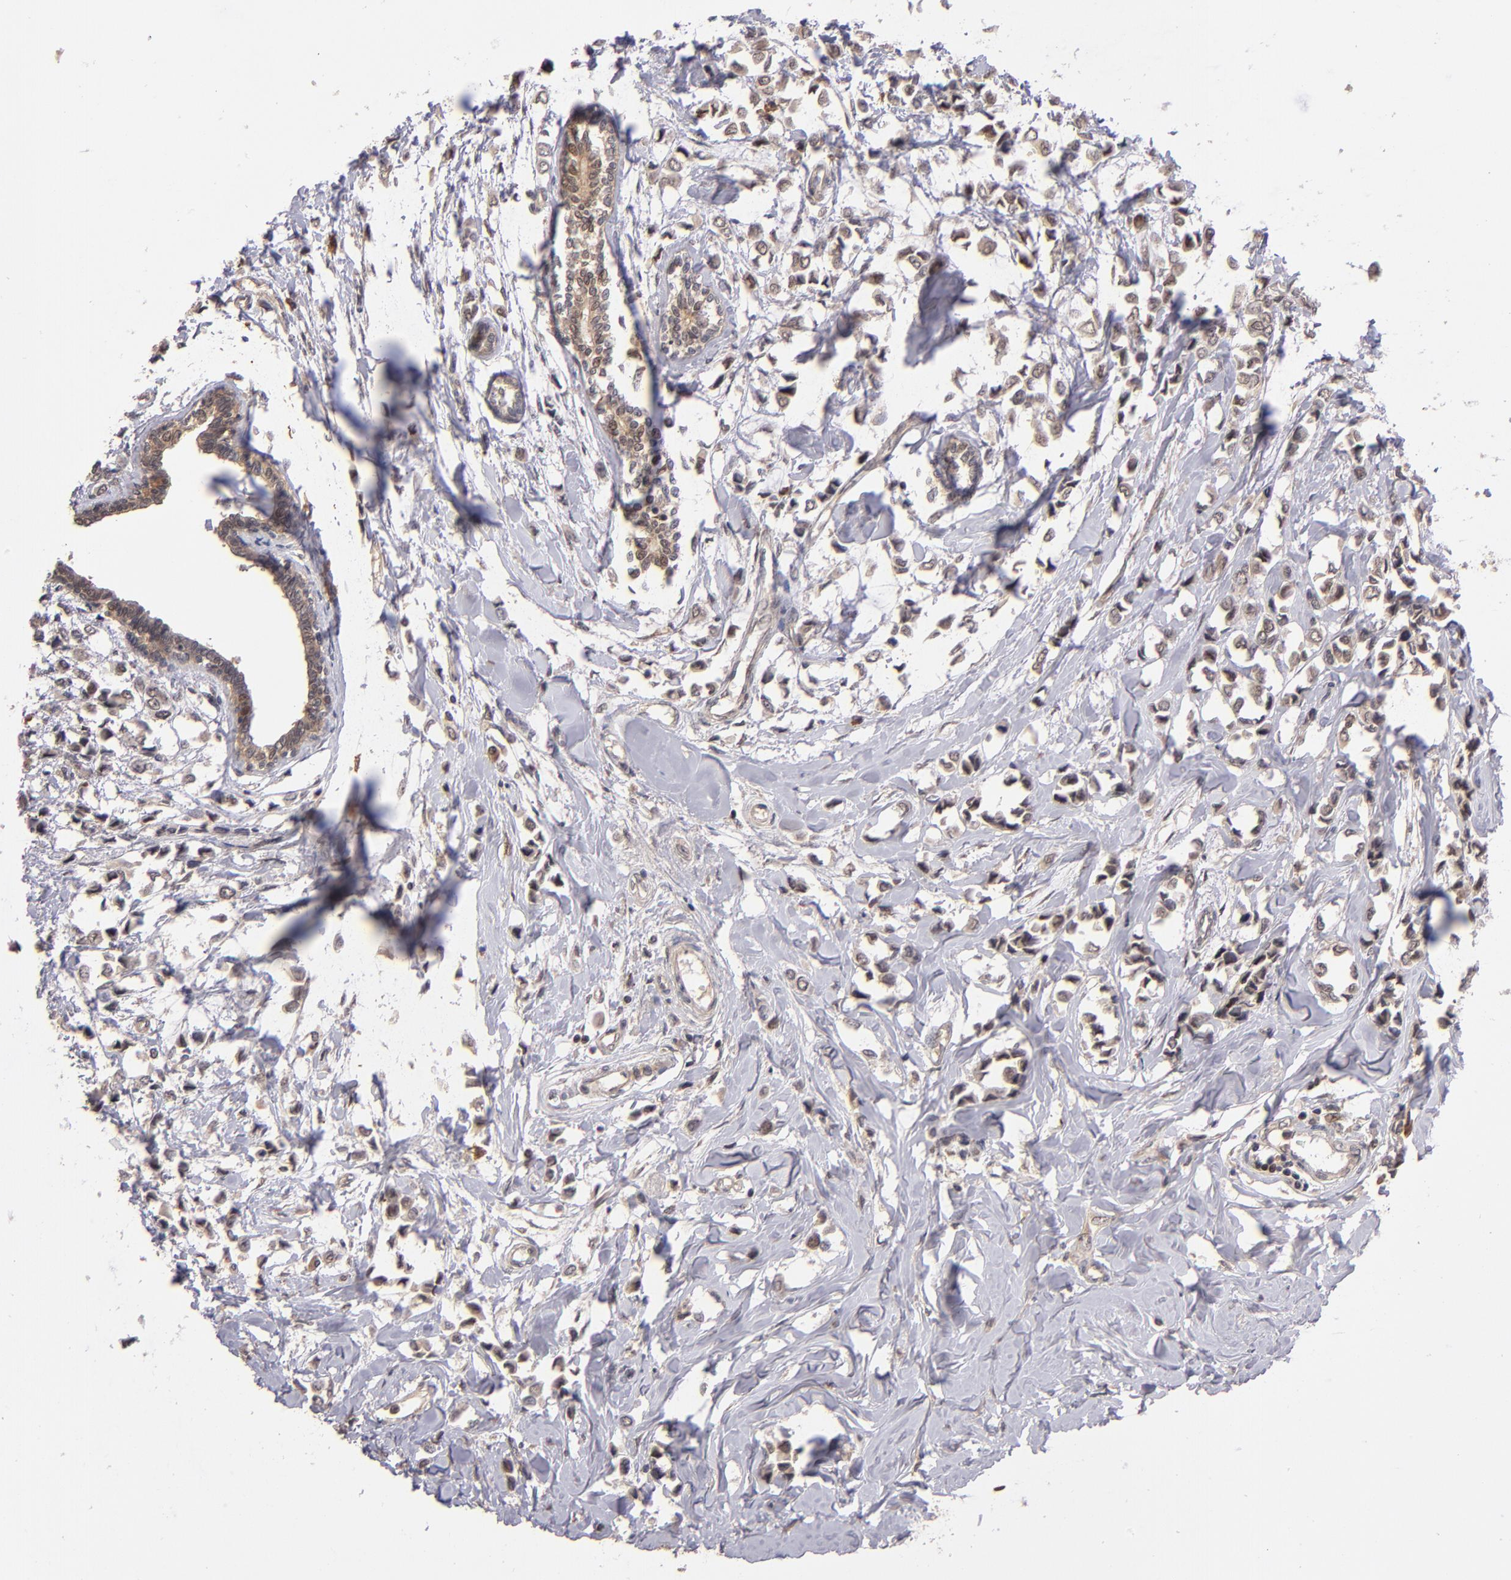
{"staining": {"intensity": "weak", "quantity": ">75%", "location": "cytoplasmic/membranous,nuclear"}, "tissue": "breast cancer", "cell_type": "Tumor cells", "image_type": "cancer", "snomed": [{"axis": "morphology", "description": "Lobular carcinoma"}, {"axis": "topography", "description": "Breast"}], "caption": "A photomicrograph of breast cancer (lobular carcinoma) stained for a protein shows weak cytoplasmic/membranous and nuclear brown staining in tumor cells. The staining was performed using DAB (3,3'-diaminobenzidine), with brown indicating positive protein expression. Nuclei are stained blue with hematoxylin.", "gene": "ABHD12B", "patient": {"sex": "female", "age": 51}}